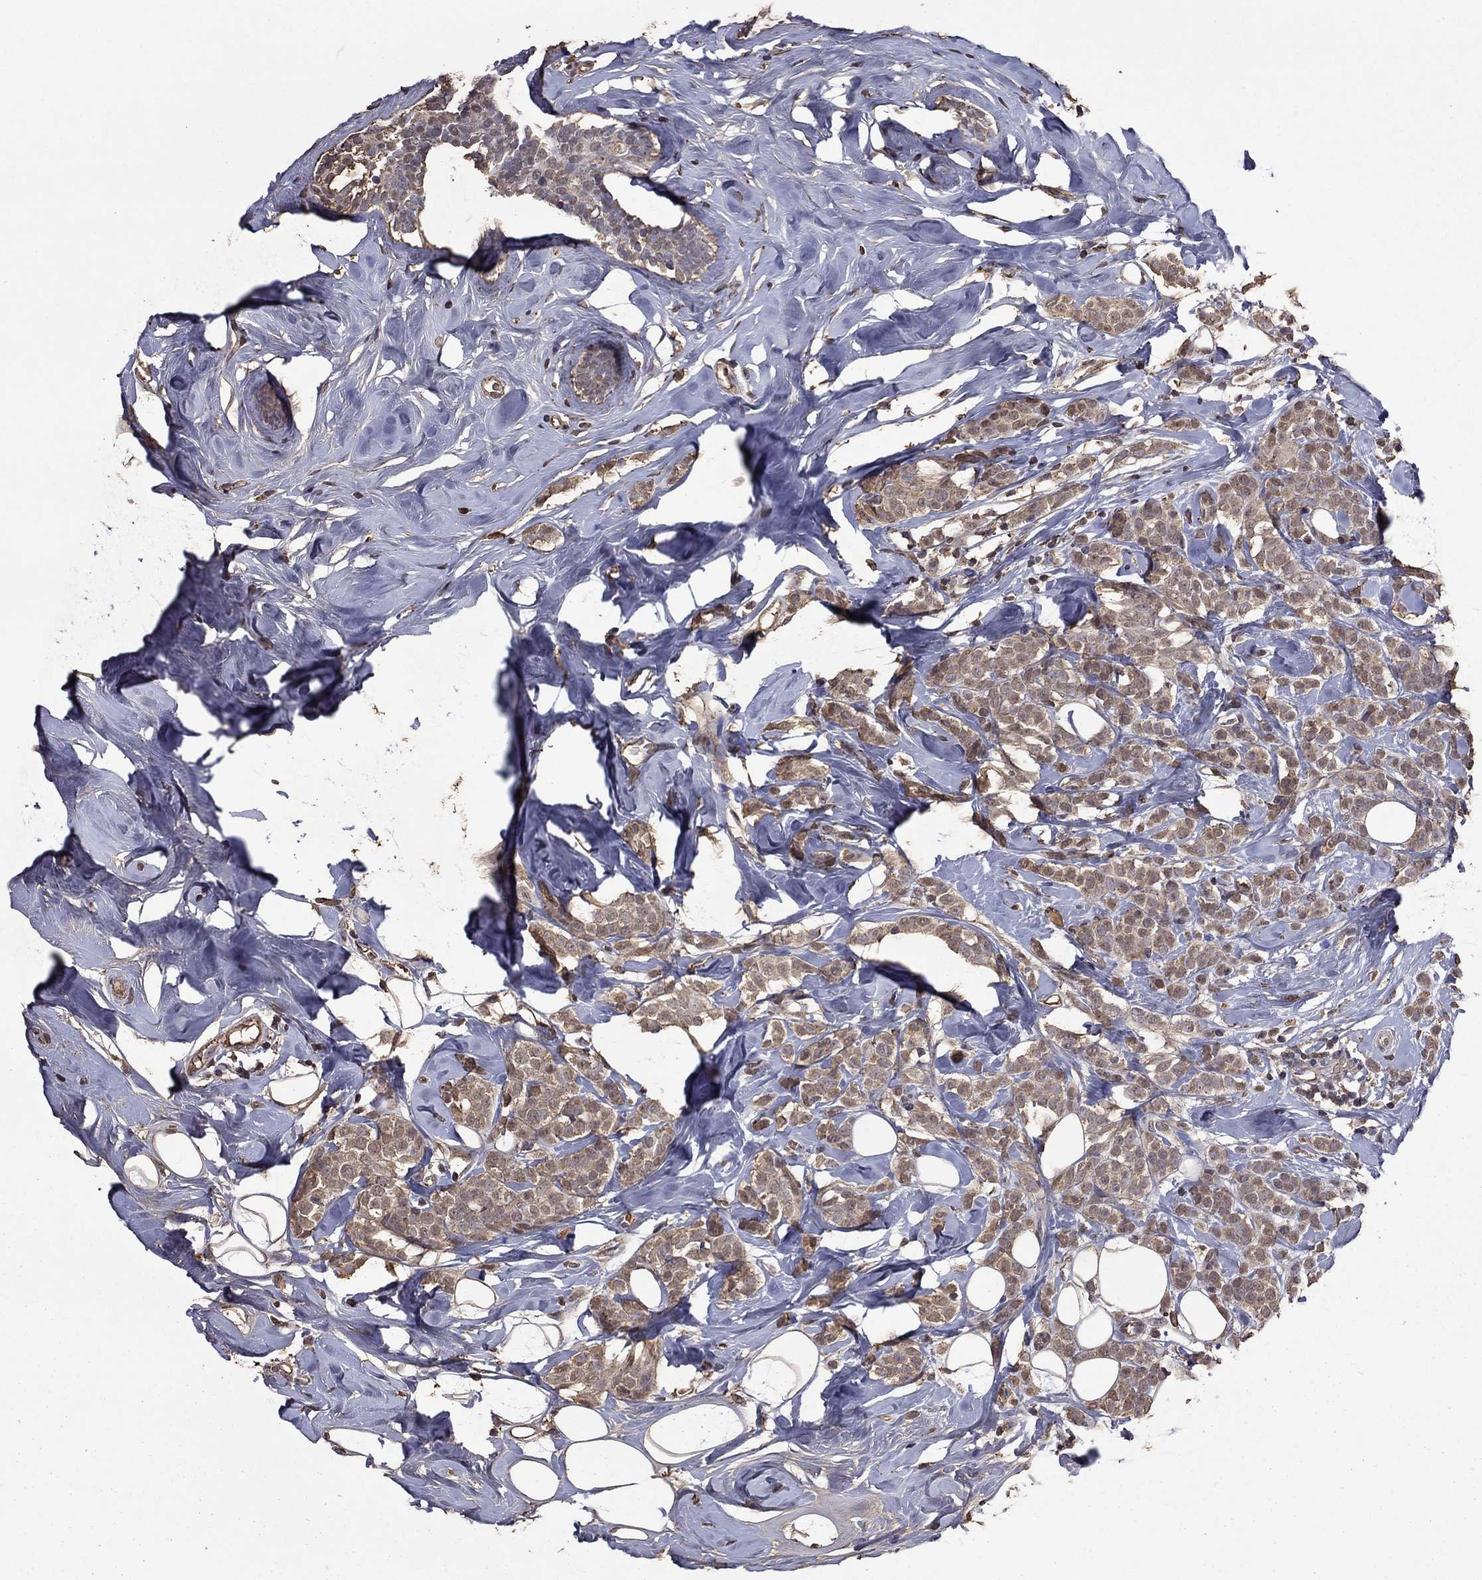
{"staining": {"intensity": "weak", "quantity": ">75%", "location": "cytoplasmic/membranous"}, "tissue": "breast cancer", "cell_type": "Tumor cells", "image_type": "cancer", "snomed": [{"axis": "morphology", "description": "Lobular carcinoma"}, {"axis": "topography", "description": "Breast"}], "caption": "Lobular carcinoma (breast) stained with a protein marker exhibits weak staining in tumor cells.", "gene": "SERPINA5", "patient": {"sex": "female", "age": 49}}